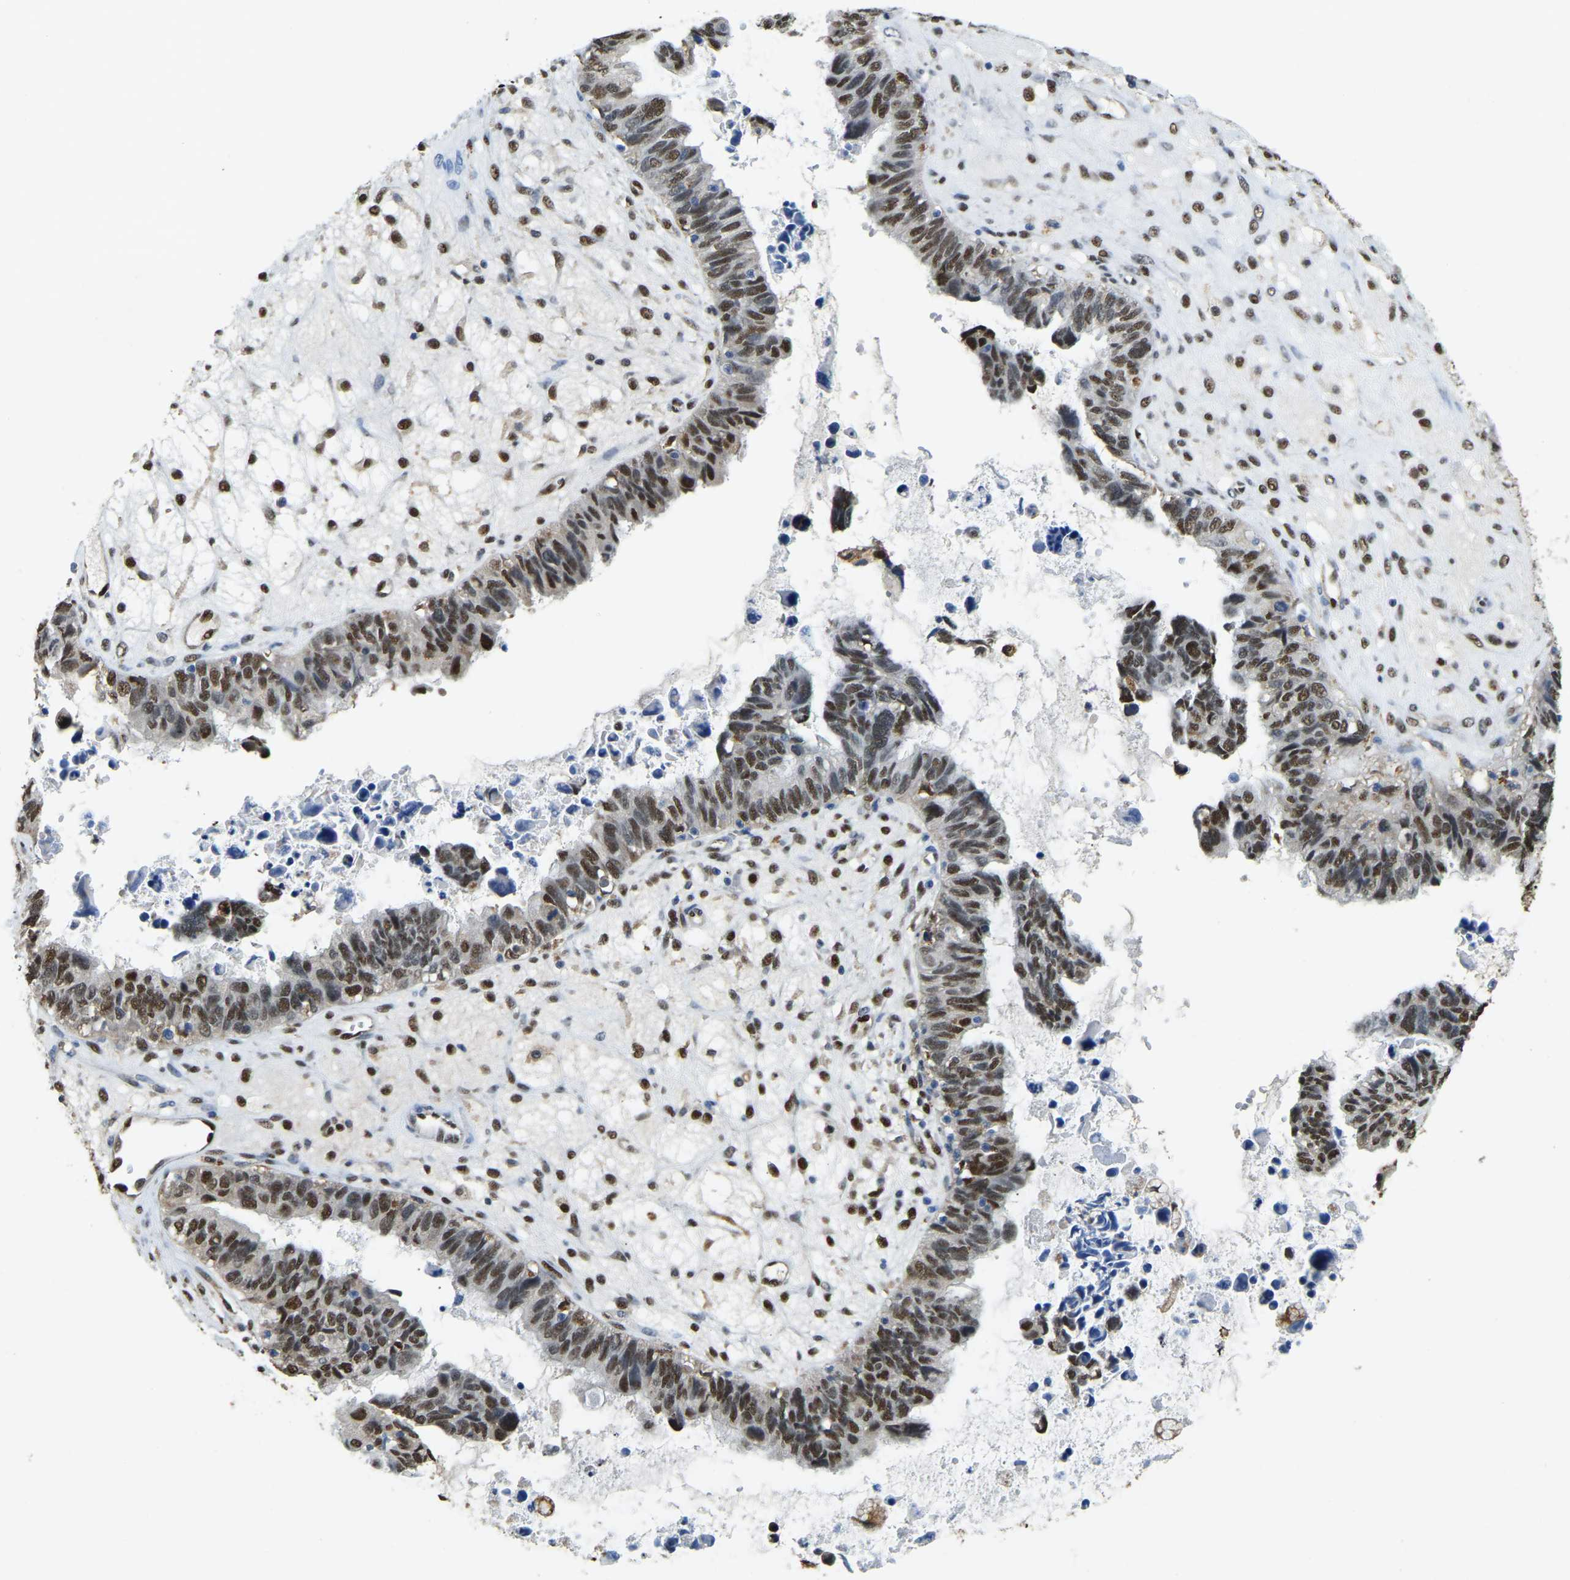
{"staining": {"intensity": "strong", "quantity": "25%-75%", "location": "nuclear"}, "tissue": "ovarian cancer", "cell_type": "Tumor cells", "image_type": "cancer", "snomed": [{"axis": "morphology", "description": "Cystadenocarcinoma, serous, NOS"}, {"axis": "topography", "description": "Ovary"}], "caption": "IHC staining of ovarian cancer (serous cystadenocarcinoma), which shows high levels of strong nuclear staining in approximately 25%-75% of tumor cells indicating strong nuclear protein positivity. The staining was performed using DAB (brown) for protein detection and nuclei were counterstained in hematoxylin (blue).", "gene": "NANS", "patient": {"sex": "female", "age": 79}}